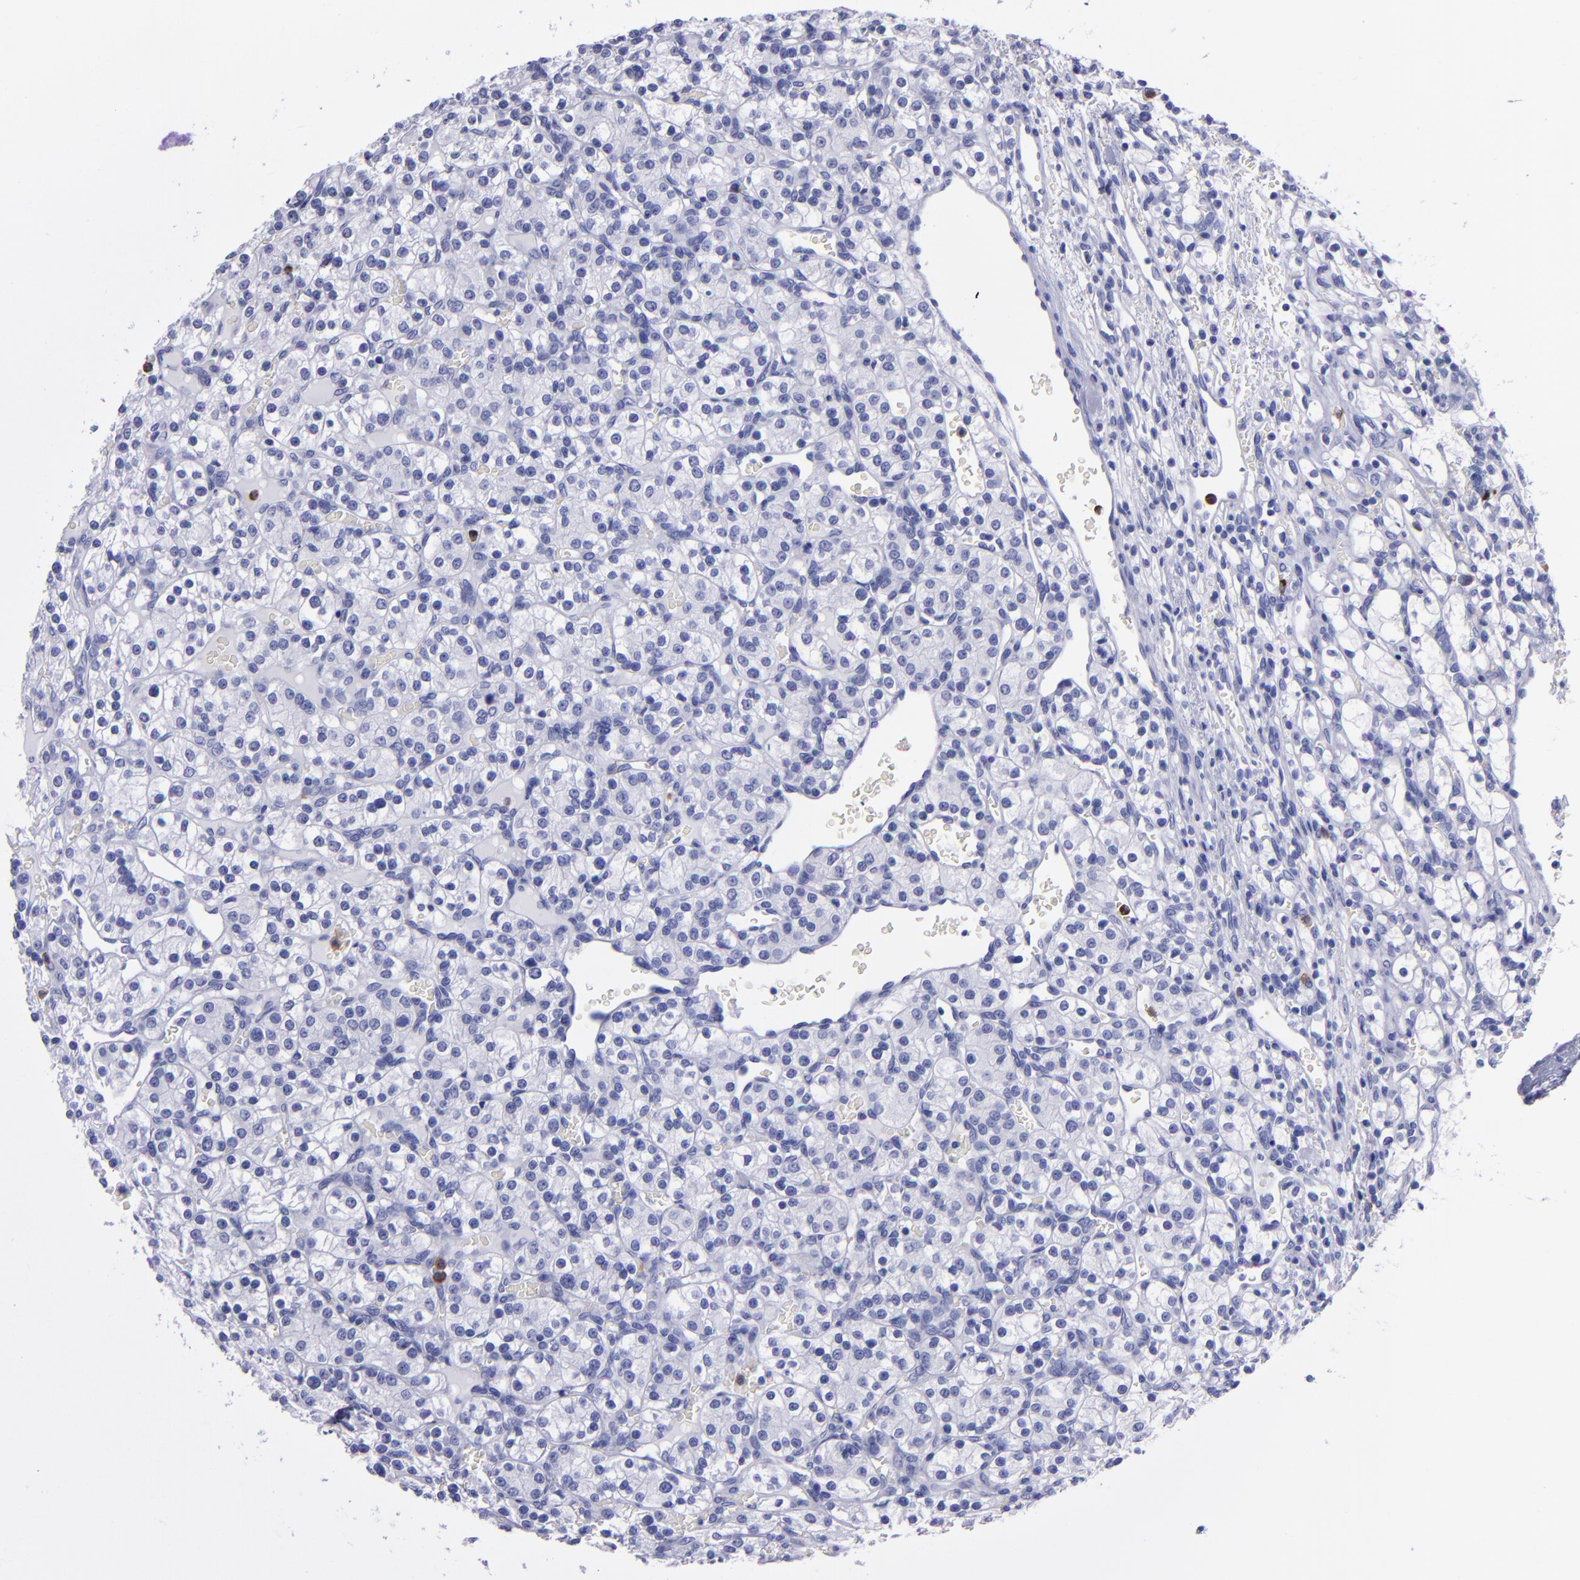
{"staining": {"intensity": "negative", "quantity": "none", "location": "none"}, "tissue": "renal cancer", "cell_type": "Tumor cells", "image_type": "cancer", "snomed": [{"axis": "morphology", "description": "Adenocarcinoma, NOS"}, {"axis": "topography", "description": "Kidney"}], "caption": "The photomicrograph shows no significant staining in tumor cells of renal cancer.", "gene": "CR1", "patient": {"sex": "female", "age": 62}}